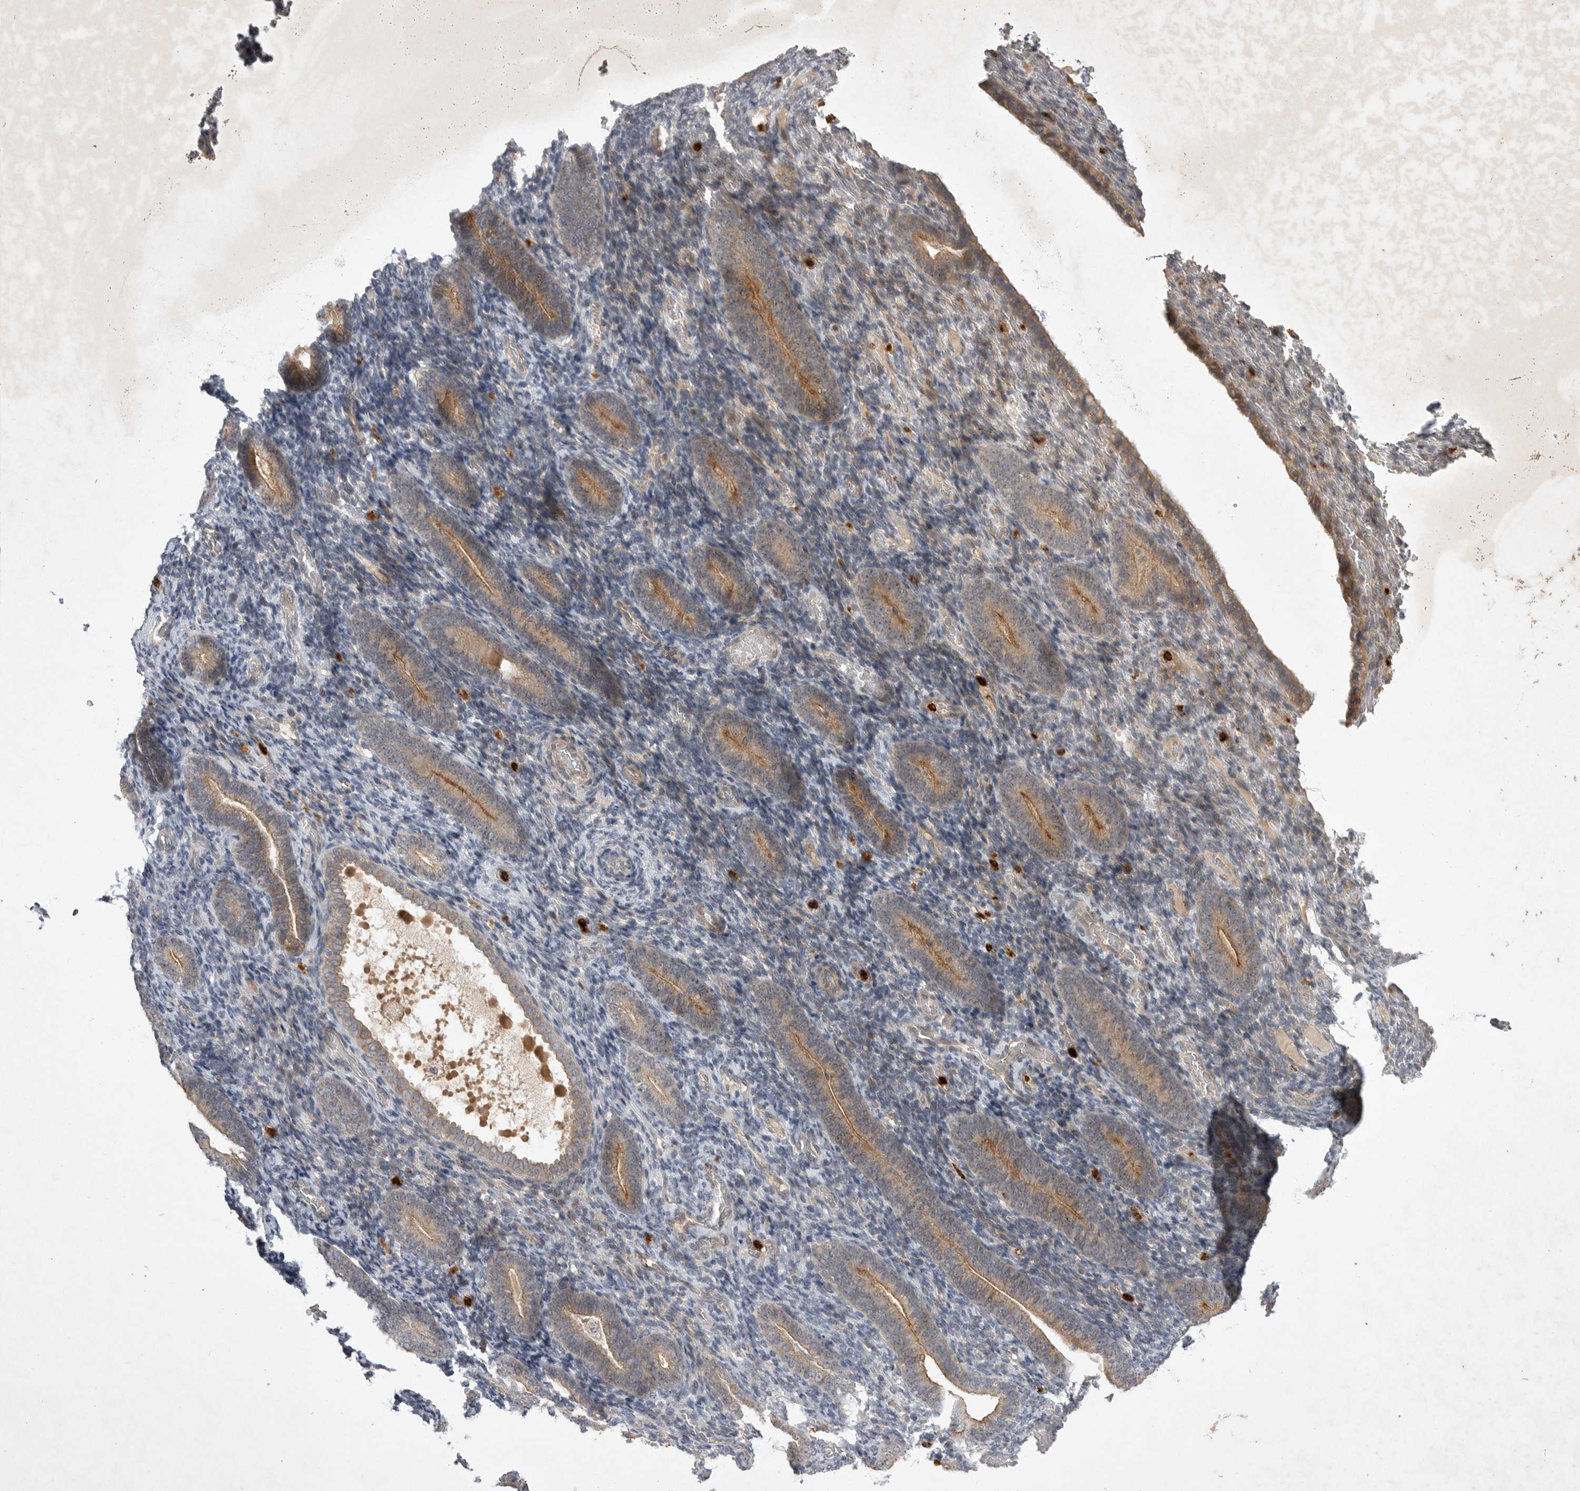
{"staining": {"intensity": "negative", "quantity": "none", "location": "none"}, "tissue": "endometrium", "cell_type": "Cells in endometrial stroma", "image_type": "normal", "snomed": [{"axis": "morphology", "description": "Normal tissue, NOS"}, {"axis": "topography", "description": "Endometrium"}], "caption": "A photomicrograph of endometrium stained for a protein demonstrates no brown staining in cells in endometrial stroma. (DAB IHC, high magnification).", "gene": "UBE3D", "patient": {"sex": "female", "age": 51}}